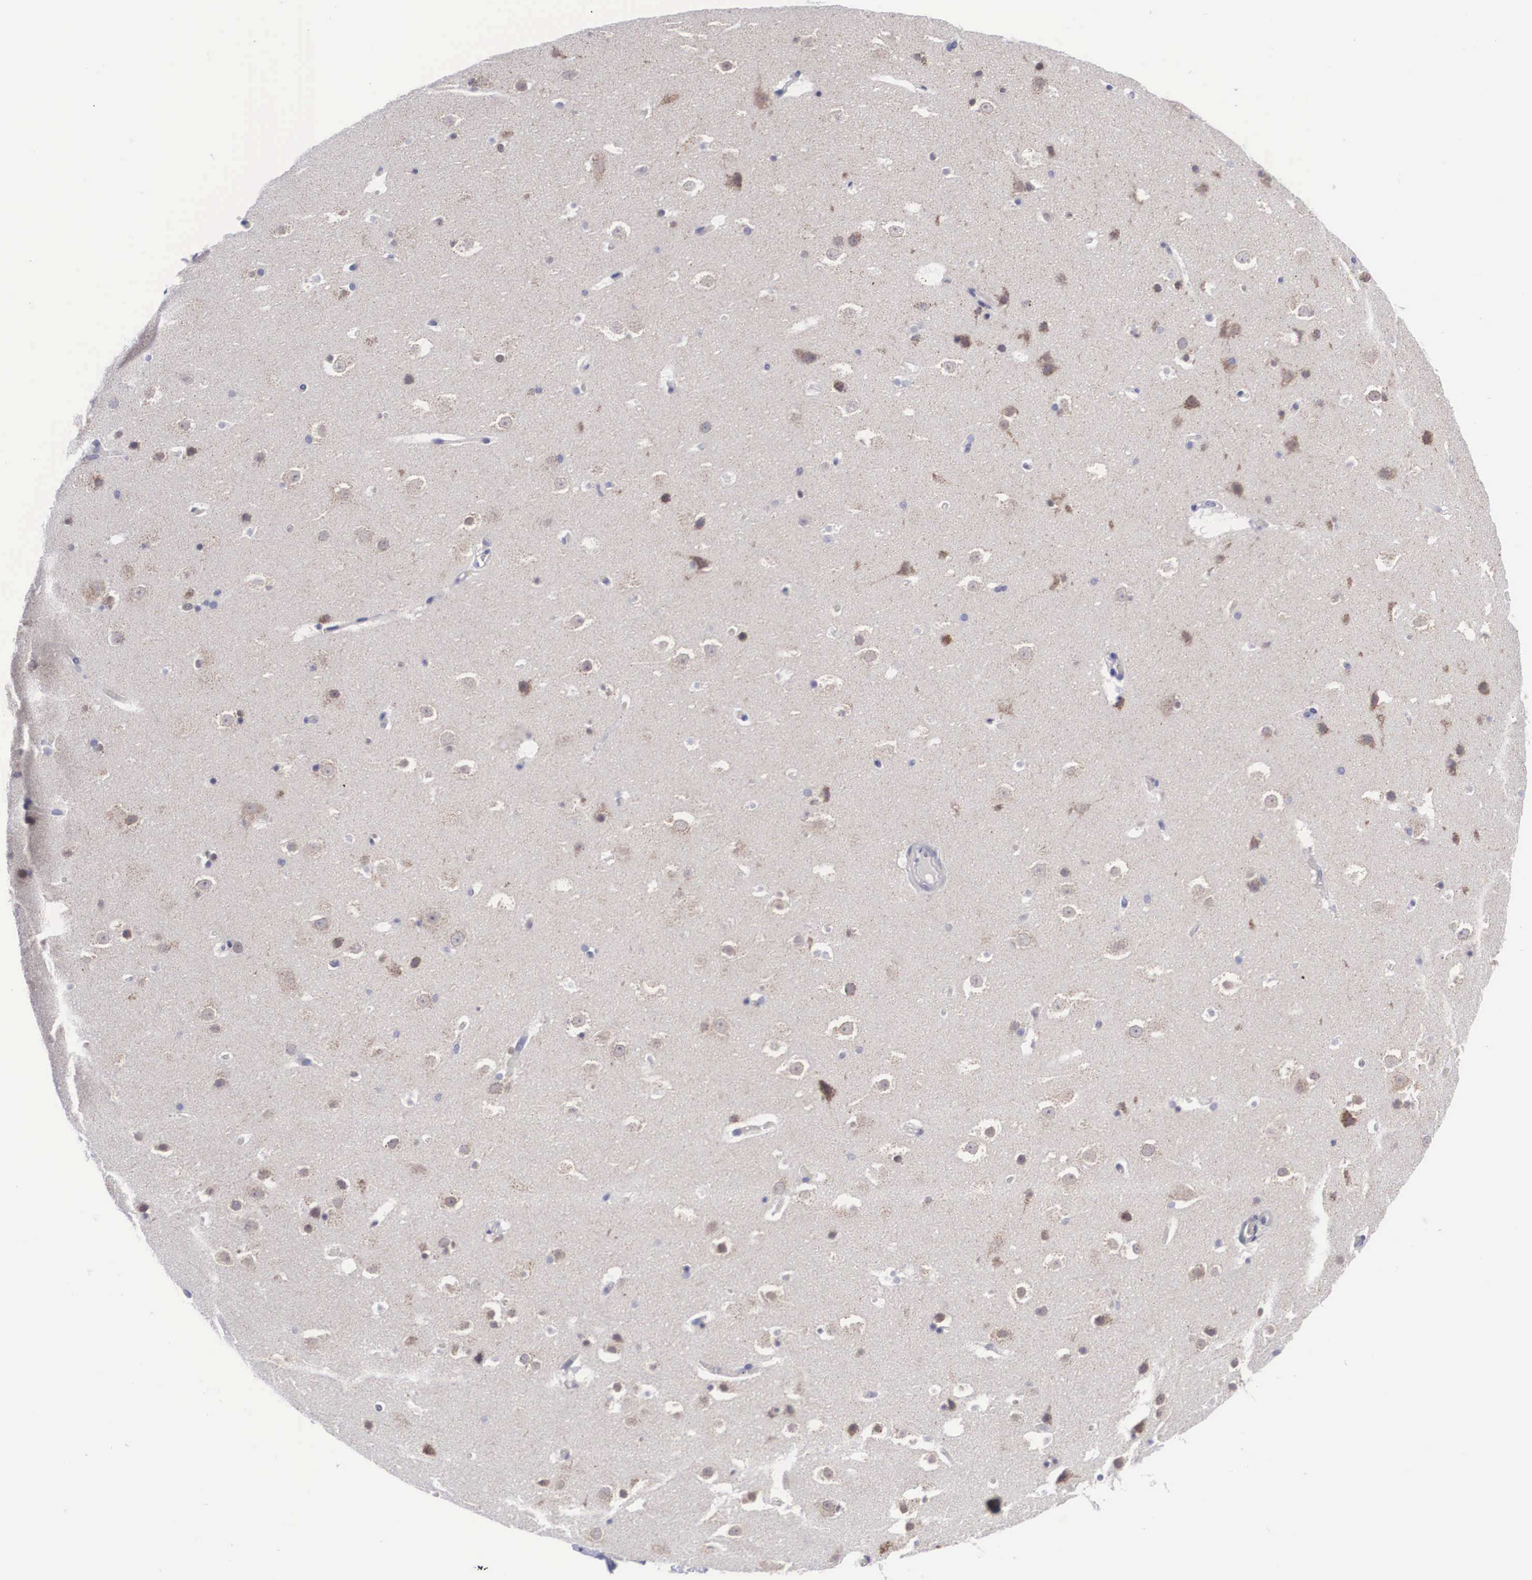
{"staining": {"intensity": "negative", "quantity": "none", "location": "none"}, "tissue": "hippocampus", "cell_type": "Glial cells", "image_type": "normal", "snomed": [{"axis": "morphology", "description": "Normal tissue, NOS"}, {"axis": "topography", "description": "Hippocampus"}], "caption": "High power microscopy histopathology image of an immunohistochemistry (IHC) histopathology image of benign hippocampus, revealing no significant positivity in glial cells. (DAB IHC, high magnification).", "gene": "SOX11", "patient": {"sex": "male", "age": 45}}